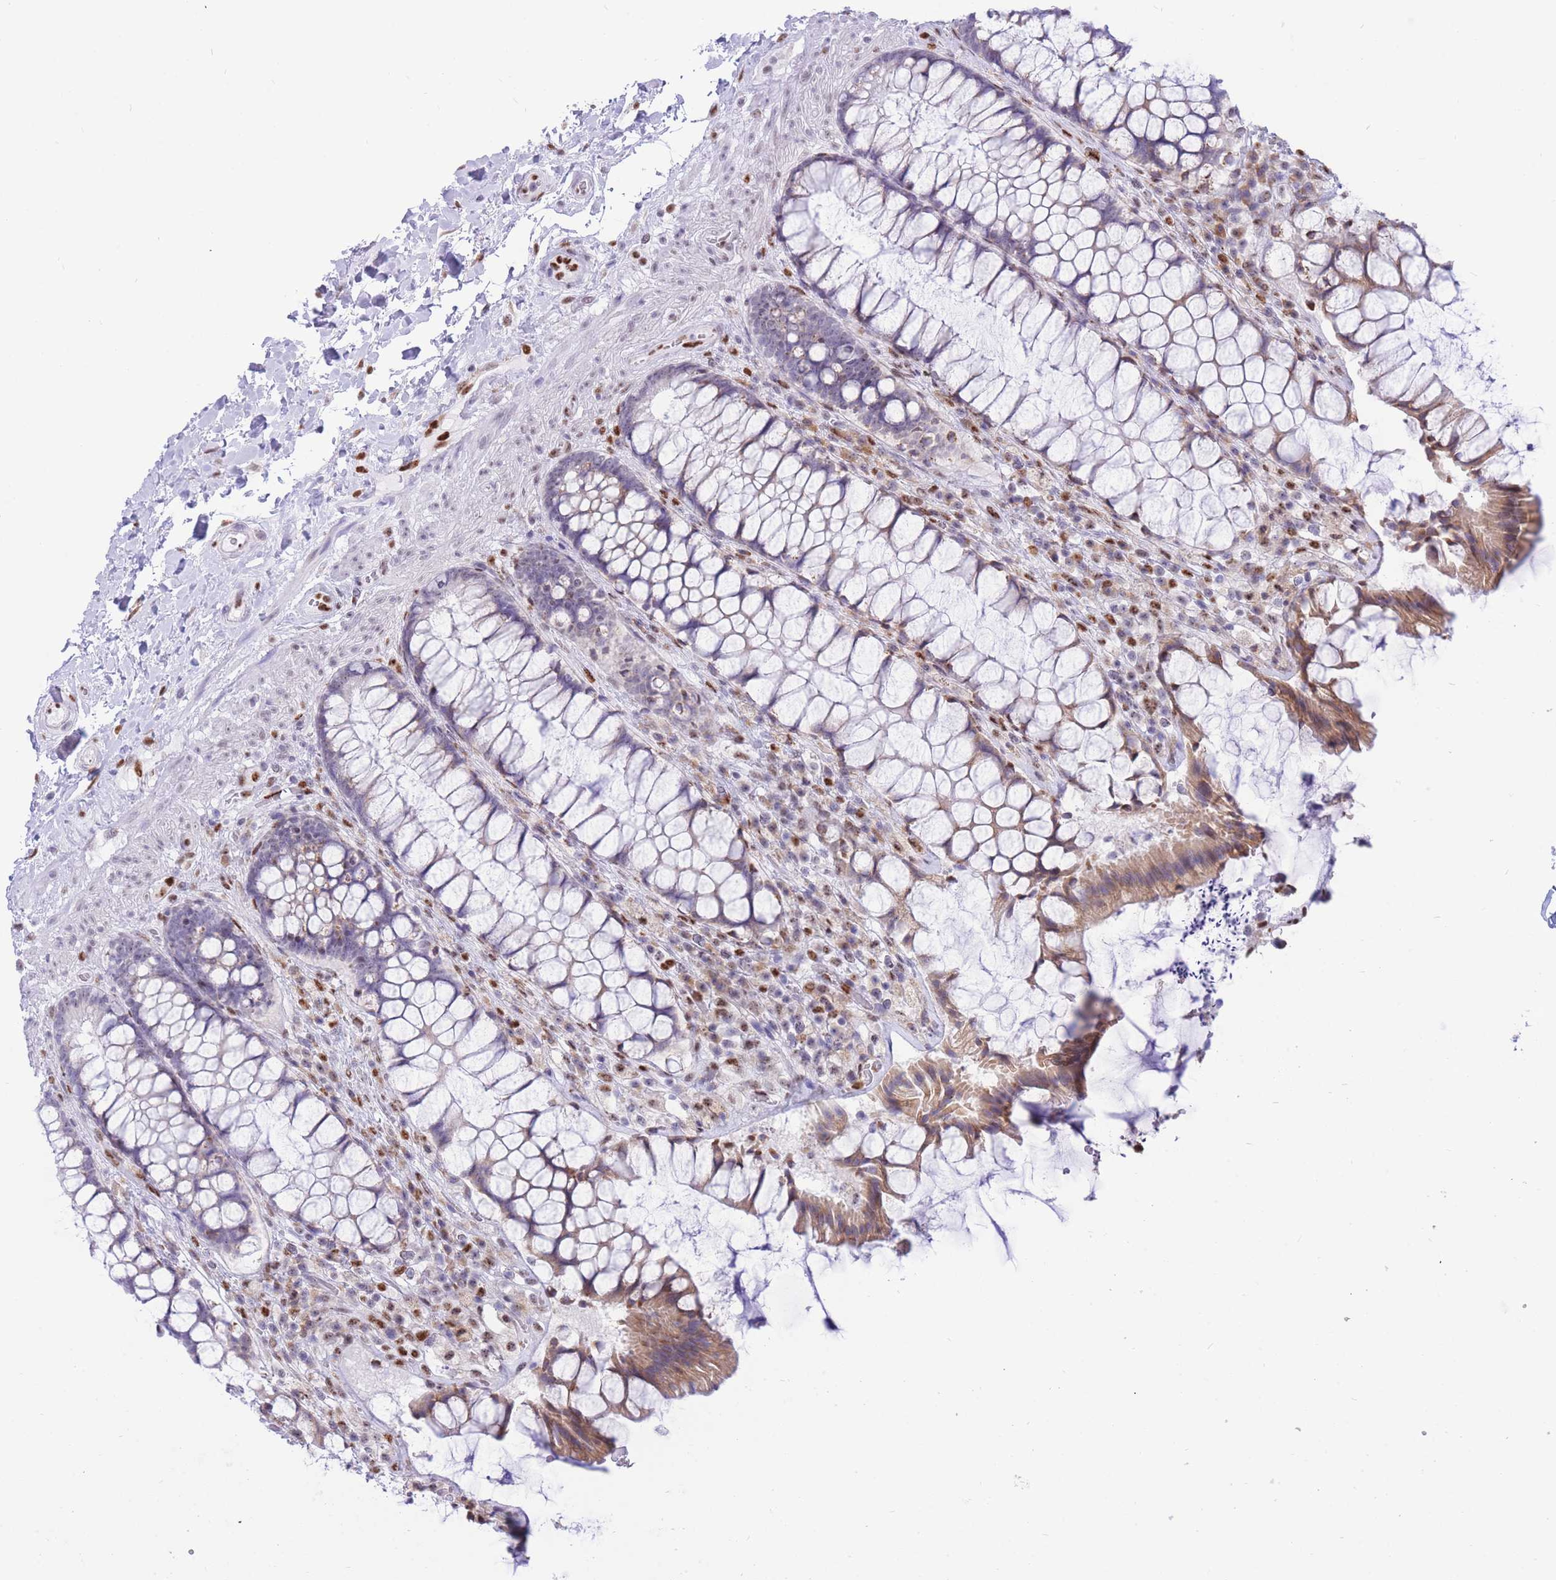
{"staining": {"intensity": "moderate", "quantity": "<25%", "location": "cytoplasmic/membranous"}, "tissue": "rectum", "cell_type": "Glandular cells", "image_type": "normal", "snomed": [{"axis": "morphology", "description": "Normal tissue, NOS"}, {"axis": "topography", "description": "Rectum"}], "caption": "DAB (3,3'-diaminobenzidine) immunohistochemical staining of benign rectum exhibits moderate cytoplasmic/membranous protein staining in about <25% of glandular cells. The protein of interest is shown in brown color, while the nuclei are stained blue.", "gene": "FAM153A", "patient": {"sex": "female", "age": 58}}